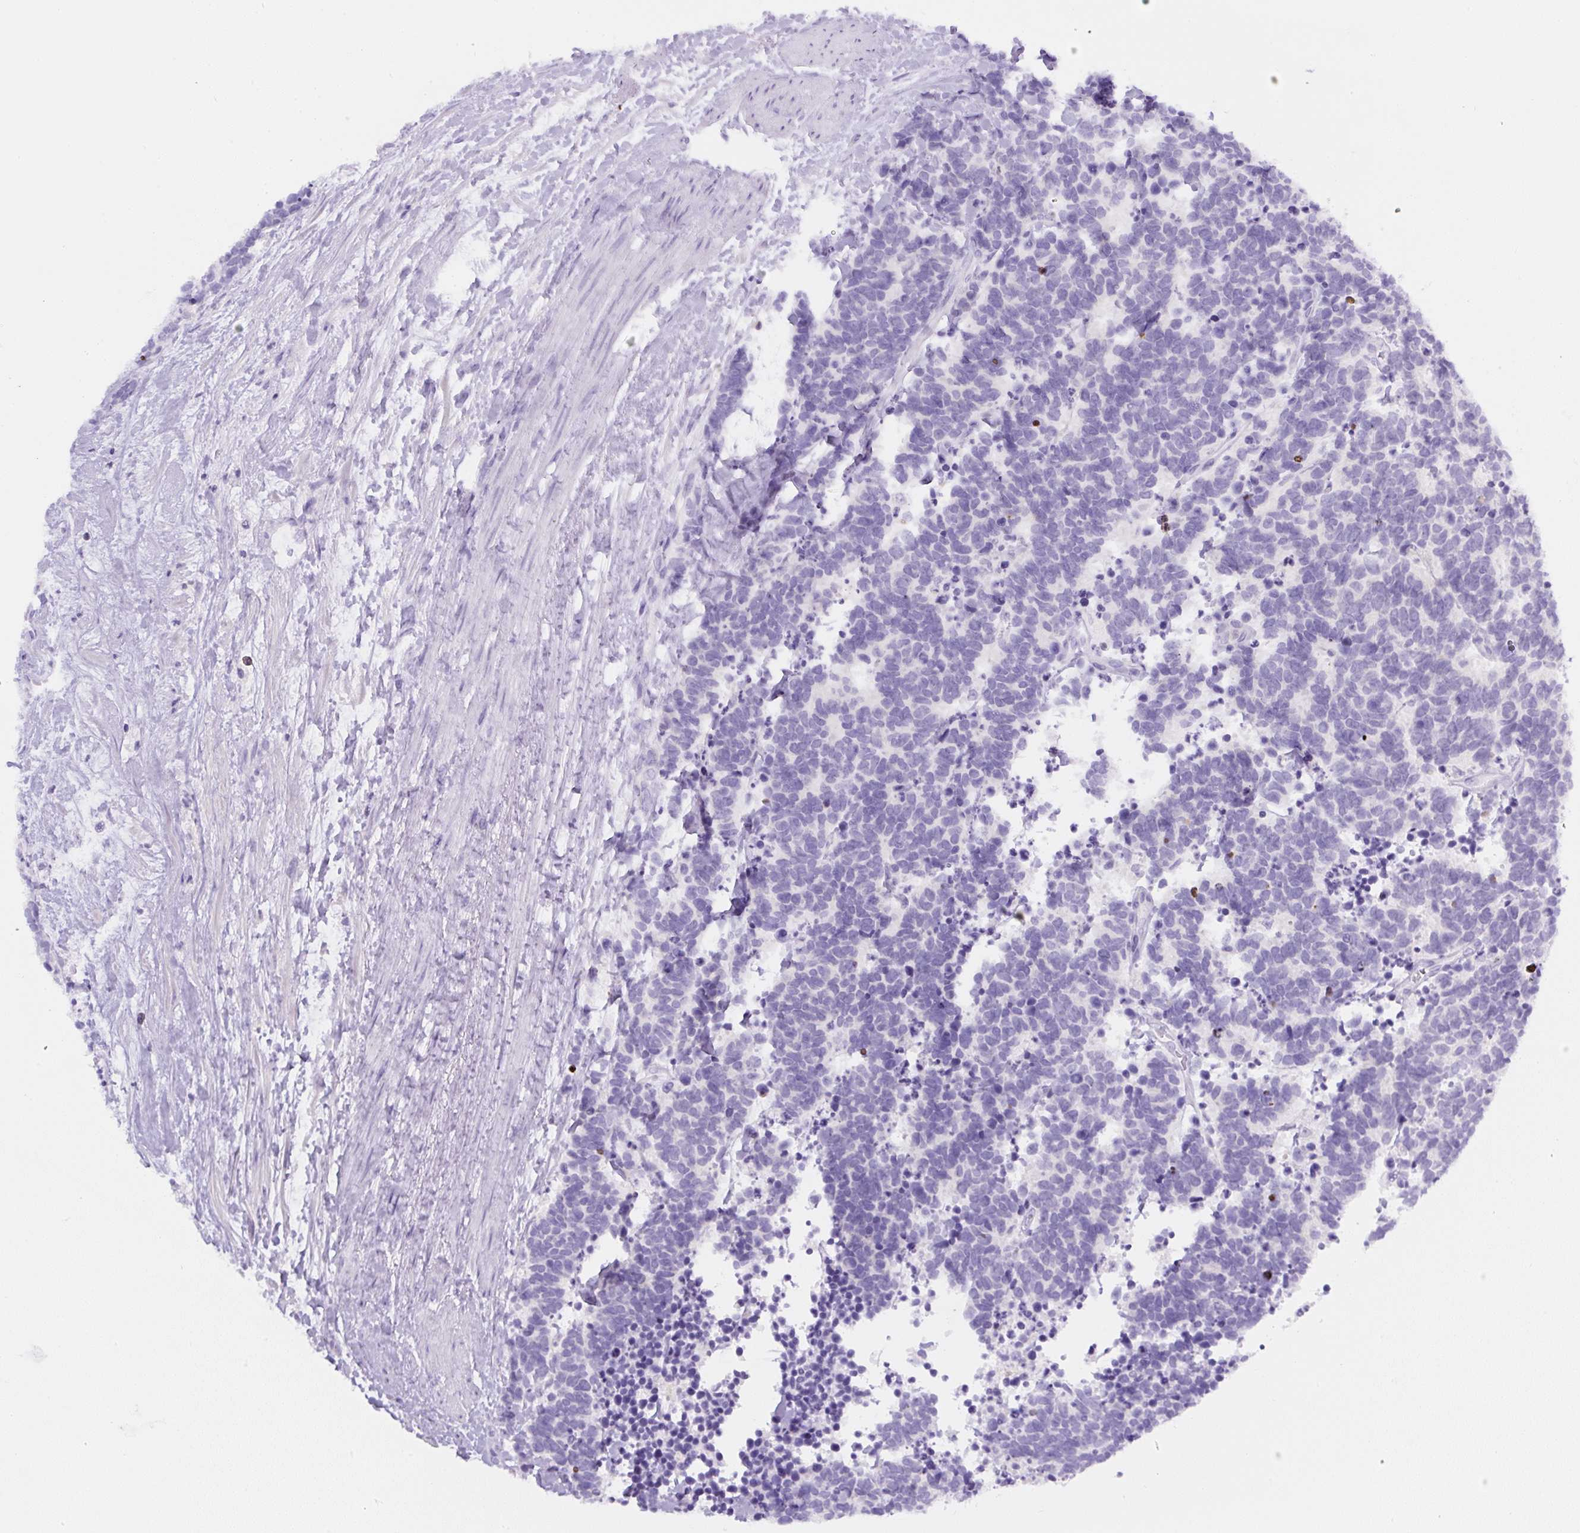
{"staining": {"intensity": "negative", "quantity": "none", "location": "none"}, "tissue": "carcinoid", "cell_type": "Tumor cells", "image_type": "cancer", "snomed": [{"axis": "morphology", "description": "Carcinoma, NOS"}, {"axis": "morphology", "description": "Carcinoid, malignant, NOS"}, {"axis": "topography", "description": "Prostate"}], "caption": "This image is of carcinoma stained with immunohistochemistry to label a protein in brown with the nuclei are counter-stained blue. There is no staining in tumor cells. (DAB IHC visualized using brightfield microscopy, high magnification).", "gene": "PIP5KL1", "patient": {"sex": "male", "age": 57}}